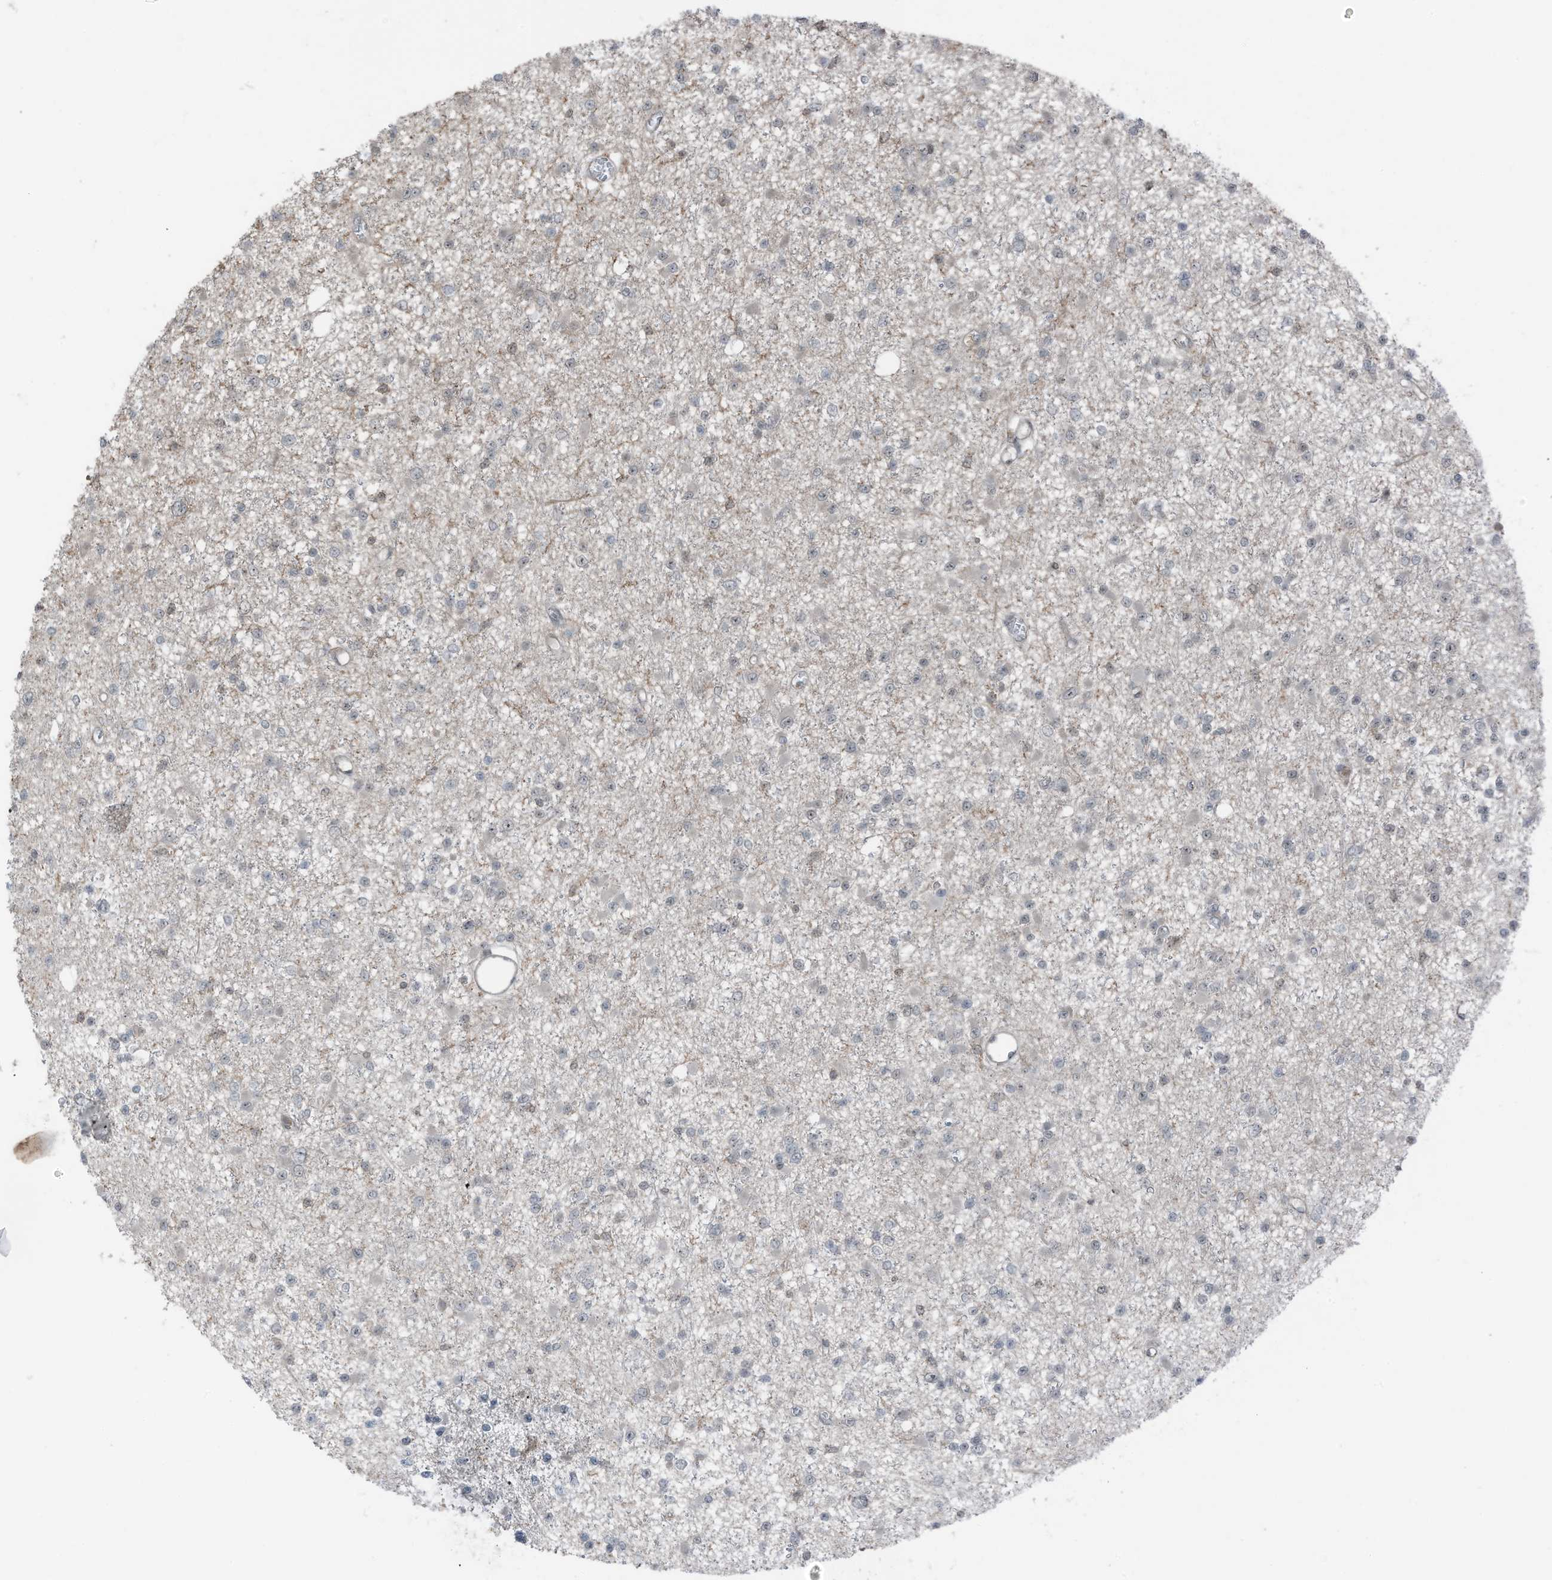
{"staining": {"intensity": "moderate", "quantity": "<25%", "location": "nuclear"}, "tissue": "glioma", "cell_type": "Tumor cells", "image_type": "cancer", "snomed": [{"axis": "morphology", "description": "Glioma, malignant, Low grade"}, {"axis": "topography", "description": "Brain"}], "caption": "A photomicrograph of low-grade glioma (malignant) stained for a protein demonstrates moderate nuclear brown staining in tumor cells.", "gene": "UTP3", "patient": {"sex": "female", "age": 22}}